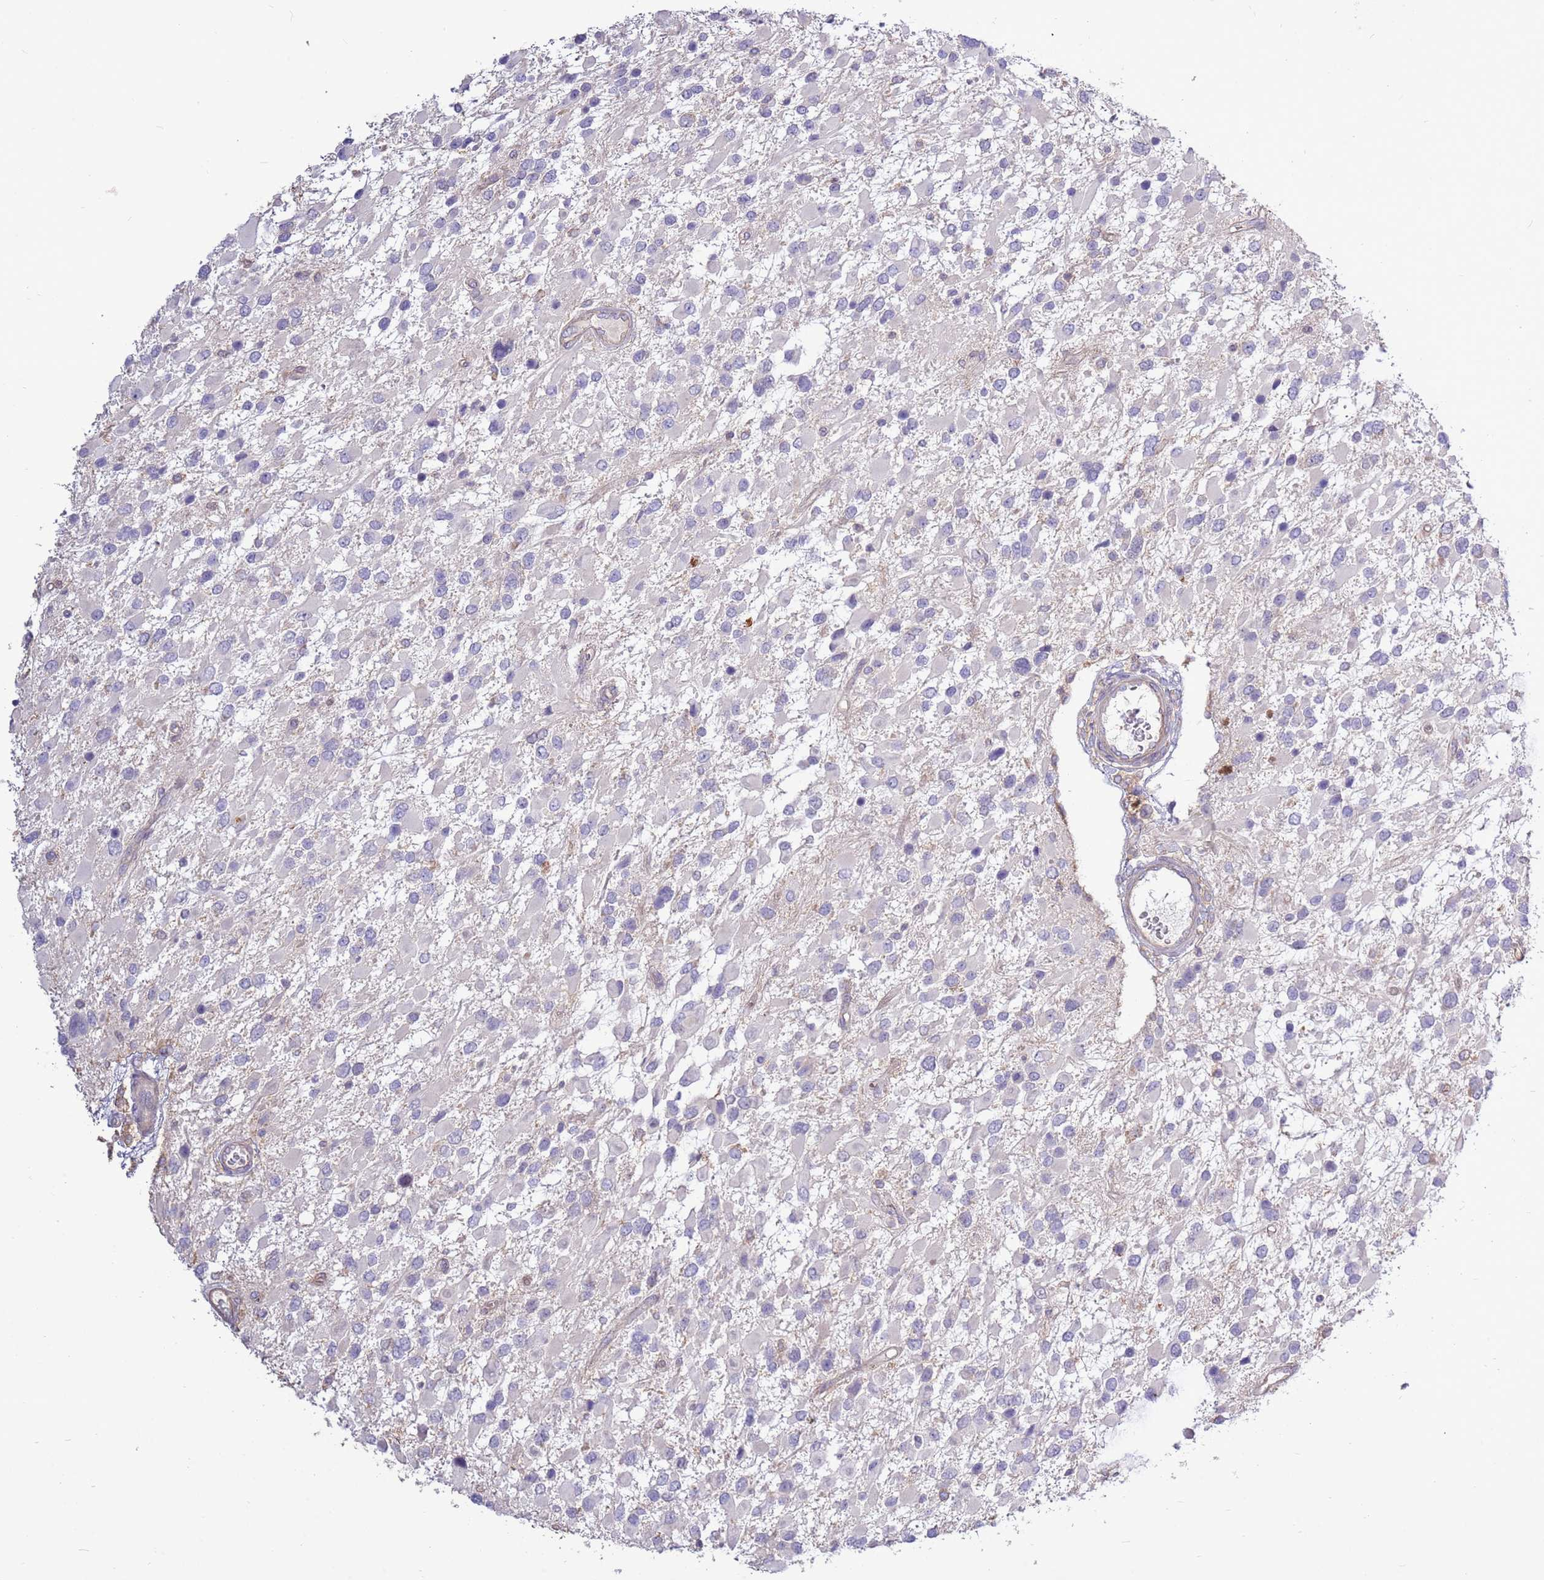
{"staining": {"intensity": "negative", "quantity": "none", "location": "none"}, "tissue": "glioma", "cell_type": "Tumor cells", "image_type": "cancer", "snomed": [{"axis": "morphology", "description": "Glioma, malignant, High grade"}, {"axis": "topography", "description": "Brain"}], "caption": "DAB immunohistochemical staining of malignant high-grade glioma displays no significant staining in tumor cells. (Brightfield microscopy of DAB IHC at high magnification).", "gene": "EVA1B", "patient": {"sex": "male", "age": 53}}